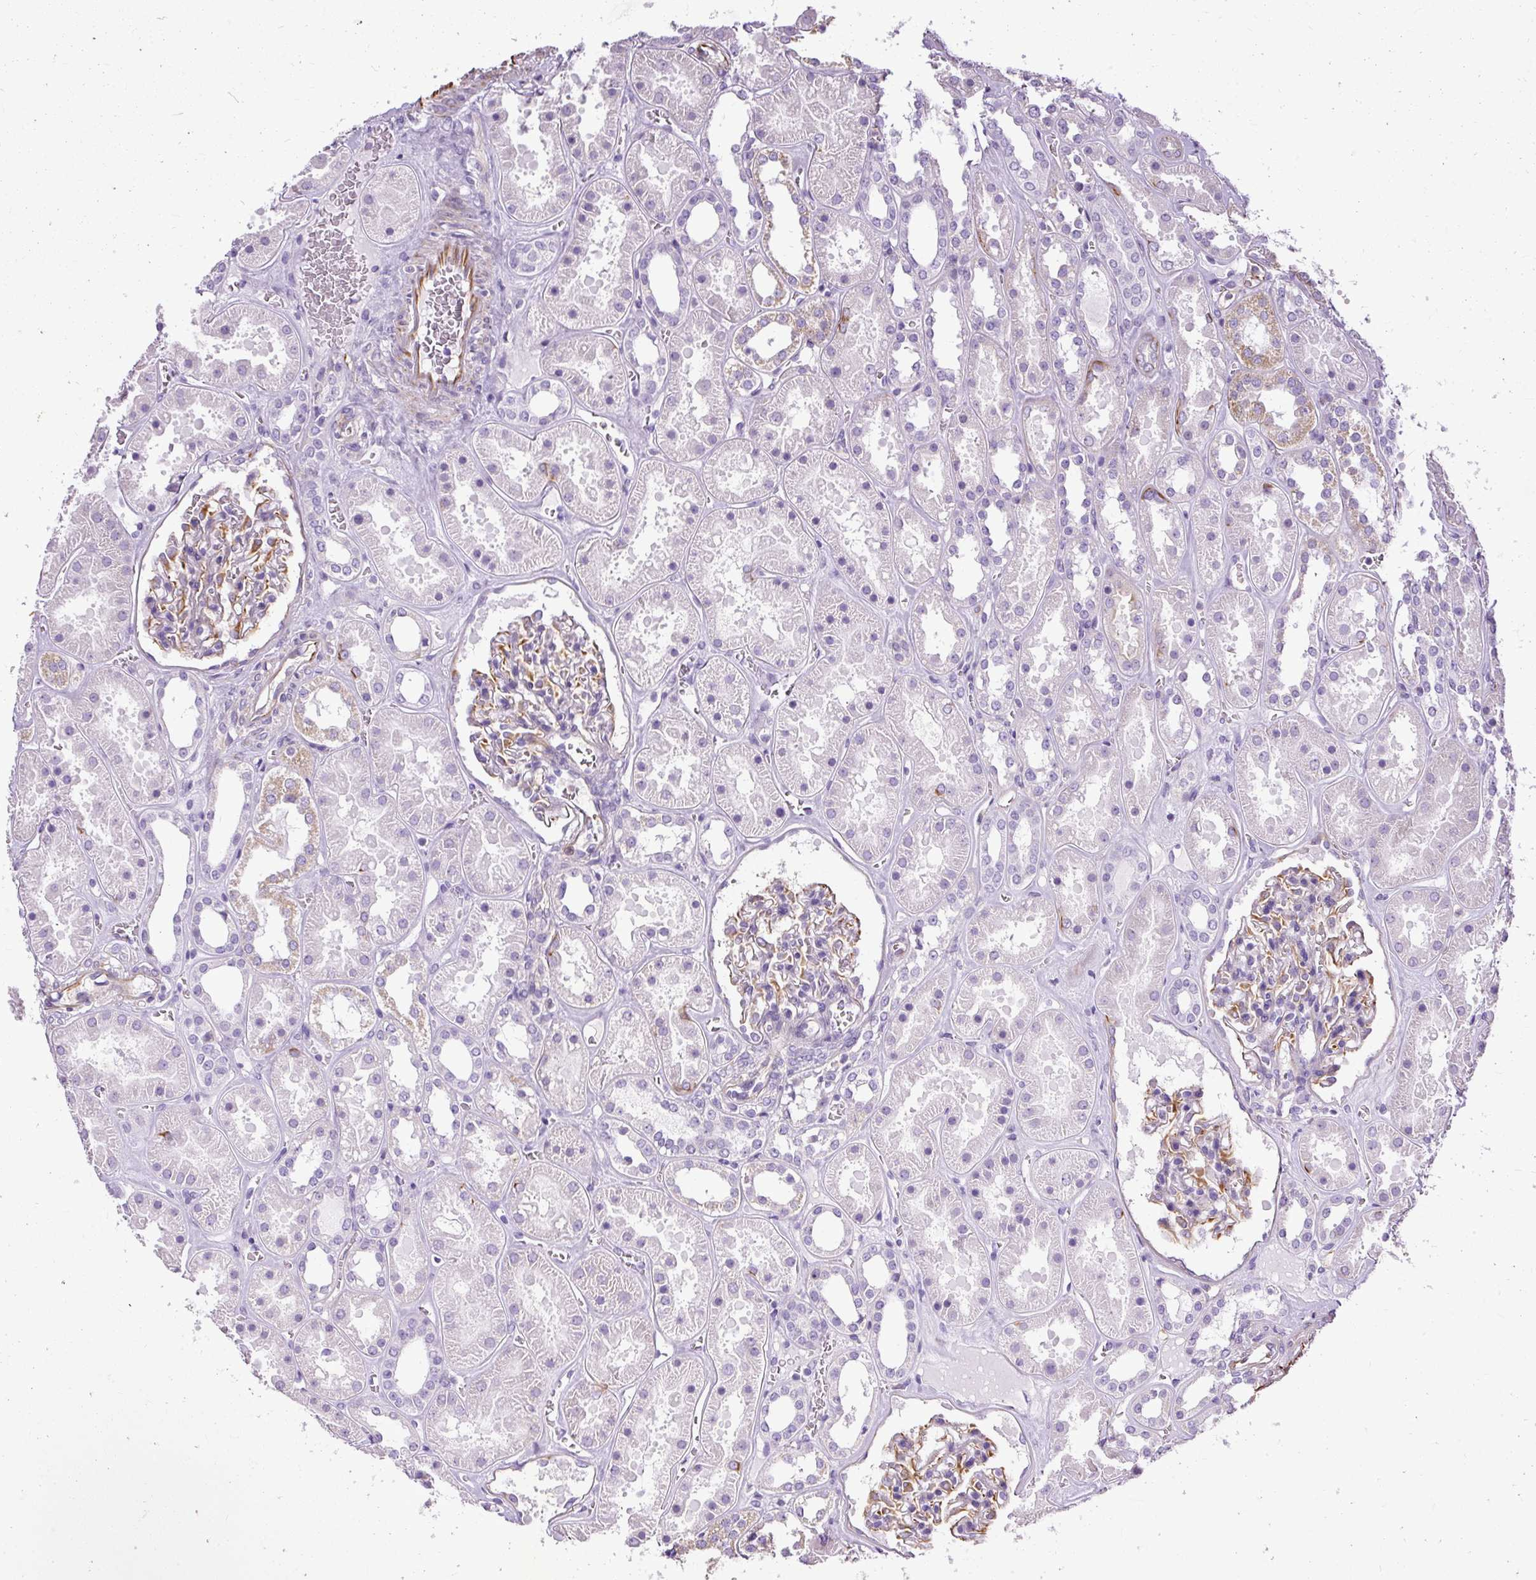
{"staining": {"intensity": "moderate", "quantity": "25%-75%", "location": "cytoplasmic/membranous"}, "tissue": "kidney", "cell_type": "Cells in glomeruli", "image_type": "normal", "snomed": [{"axis": "morphology", "description": "Normal tissue, NOS"}, {"axis": "topography", "description": "Kidney"}], "caption": "Immunohistochemistry staining of unremarkable kidney, which demonstrates medium levels of moderate cytoplasmic/membranous expression in approximately 25%-75% of cells in glomeruli indicating moderate cytoplasmic/membranous protein staining. The staining was performed using DAB (brown) for protein detection and nuclei were counterstained in hematoxylin (blue).", "gene": "PLS1", "patient": {"sex": "female", "age": 41}}